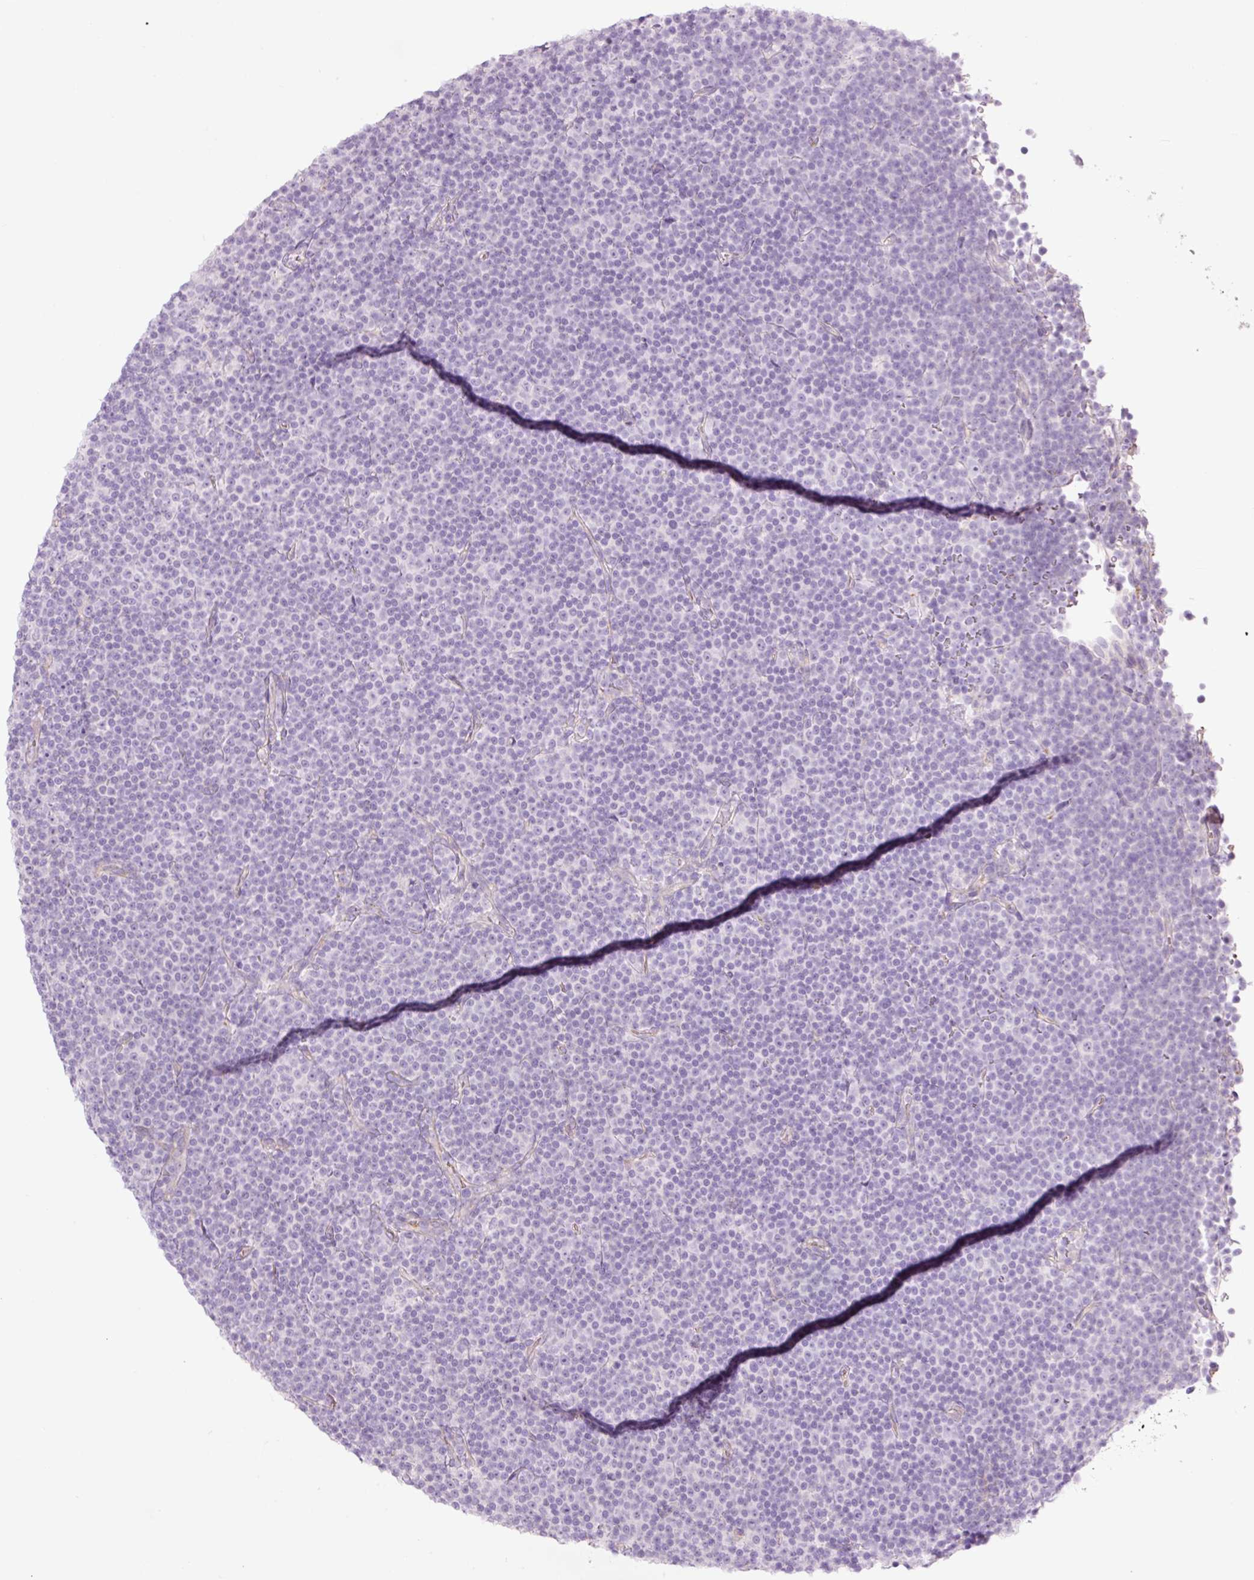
{"staining": {"intensity": "negative", "quantity": "none", "location": "none"}, "tissue": "lymphoma", "cell_type": "Tumor cells", "image_type": "cancer", "snomed": [{"axis": "morphology", "description": "Malignant lymphoma, non-Hodgkin's type, Low grade"}, {"axis": "topography", "description": "Lymph node"}], "caption": "Lymphoma stained for a protein using immunohistochemistry displays no positivity tumor cells.", "gene": "HSPA4L", "patient": {"sex": "female", "age": 67}}